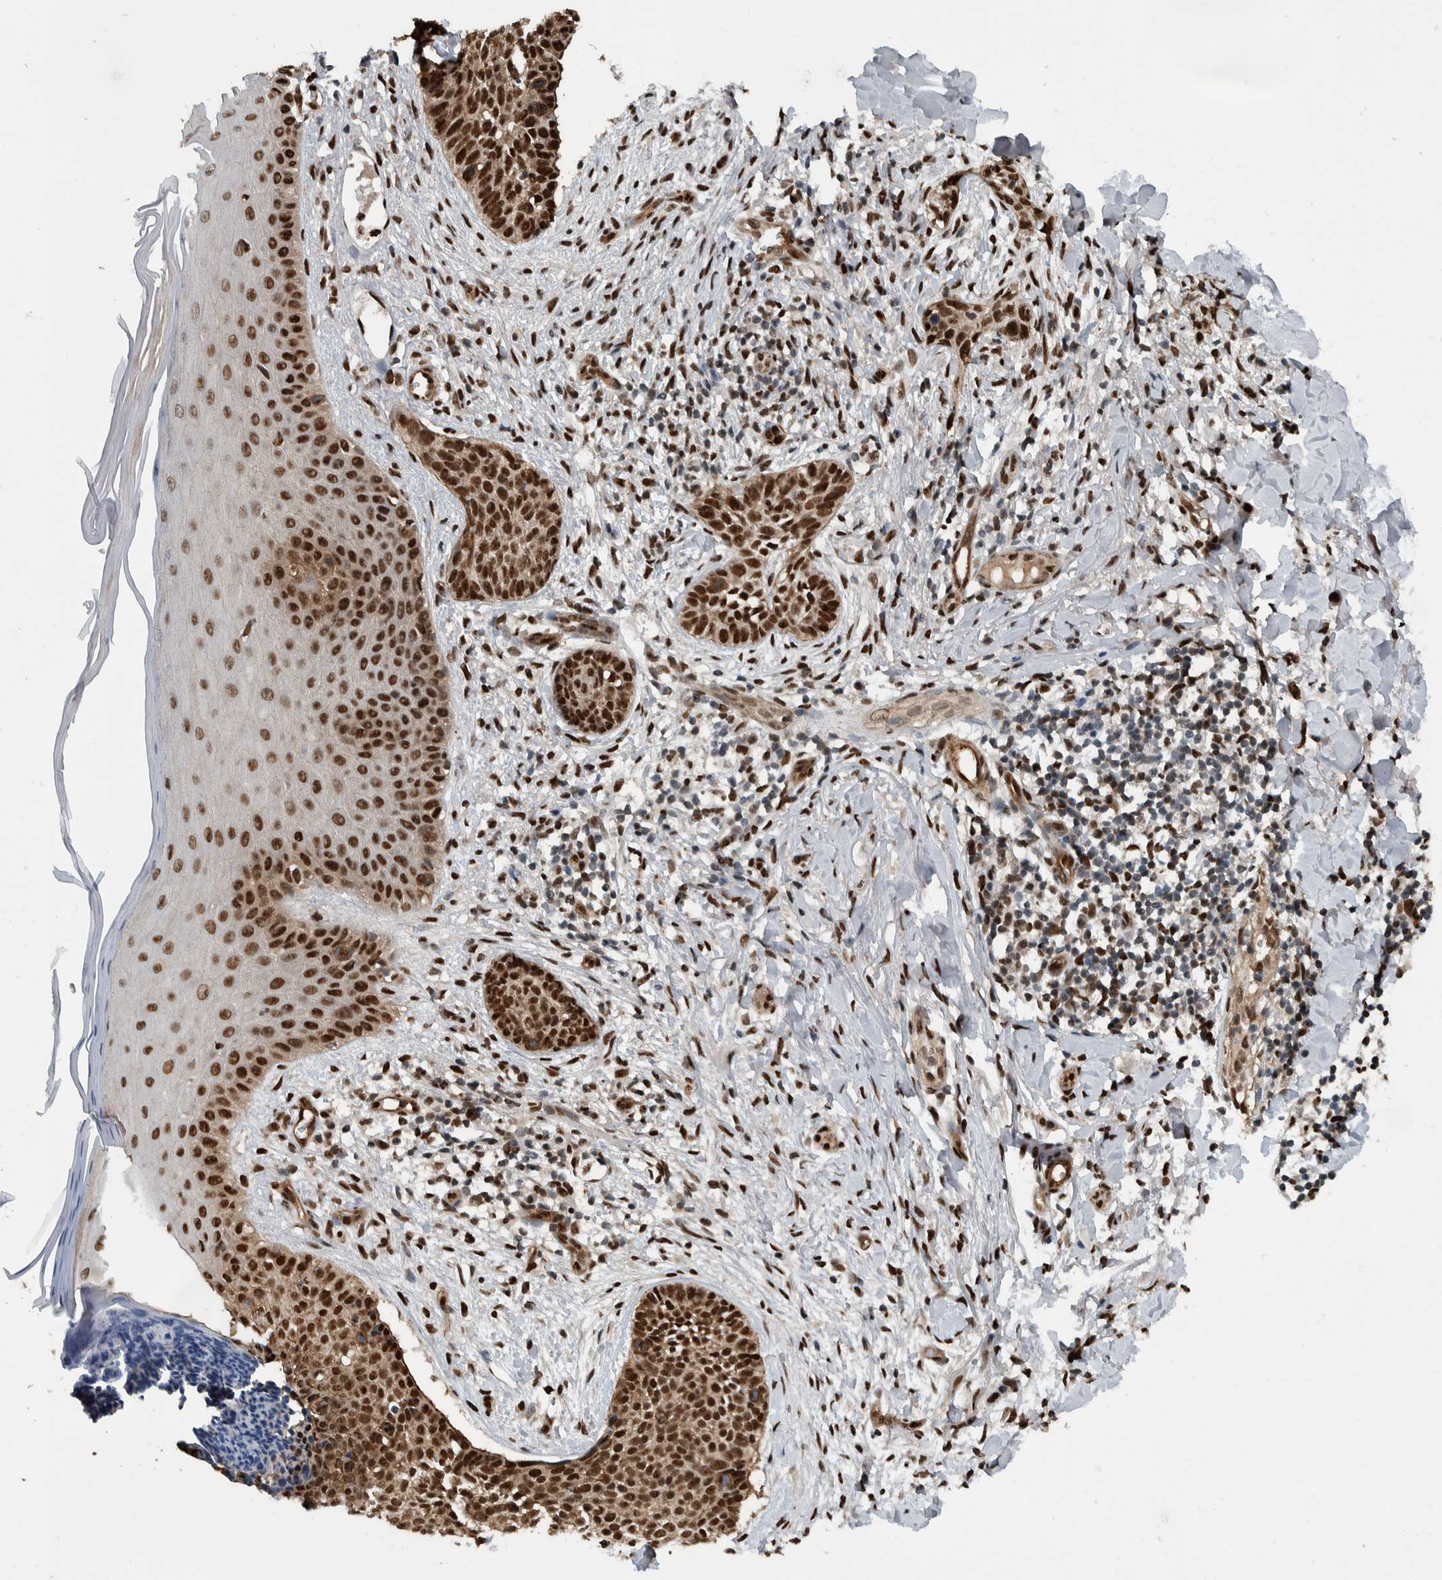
{"staining": {"intensity": "strong", "quantity": ">75%", "location": "nuclear"}, "tissue": "skin cancer", "cell_type": "Tumor cells", "image_type": "cancer", "snomed": [{"axis": "morphology", "description": "Normal tissue, NOS"}, {"axis": "morphology", "description": "Basal cell carcinoma"}, {"axis": "topography", "description": "Skin"}], "caption": "Tumor cells exhibit high levels of strong nuclear positivity in approximately >75% of cells in human basal cell carcinoma (skin). Using DAB (brown) and hematoxylin (blue) stains, captured at high magnification using brightfield microscopy.", "gene": "FAM135B", "patient": {"sex": "male", "age": 67}}